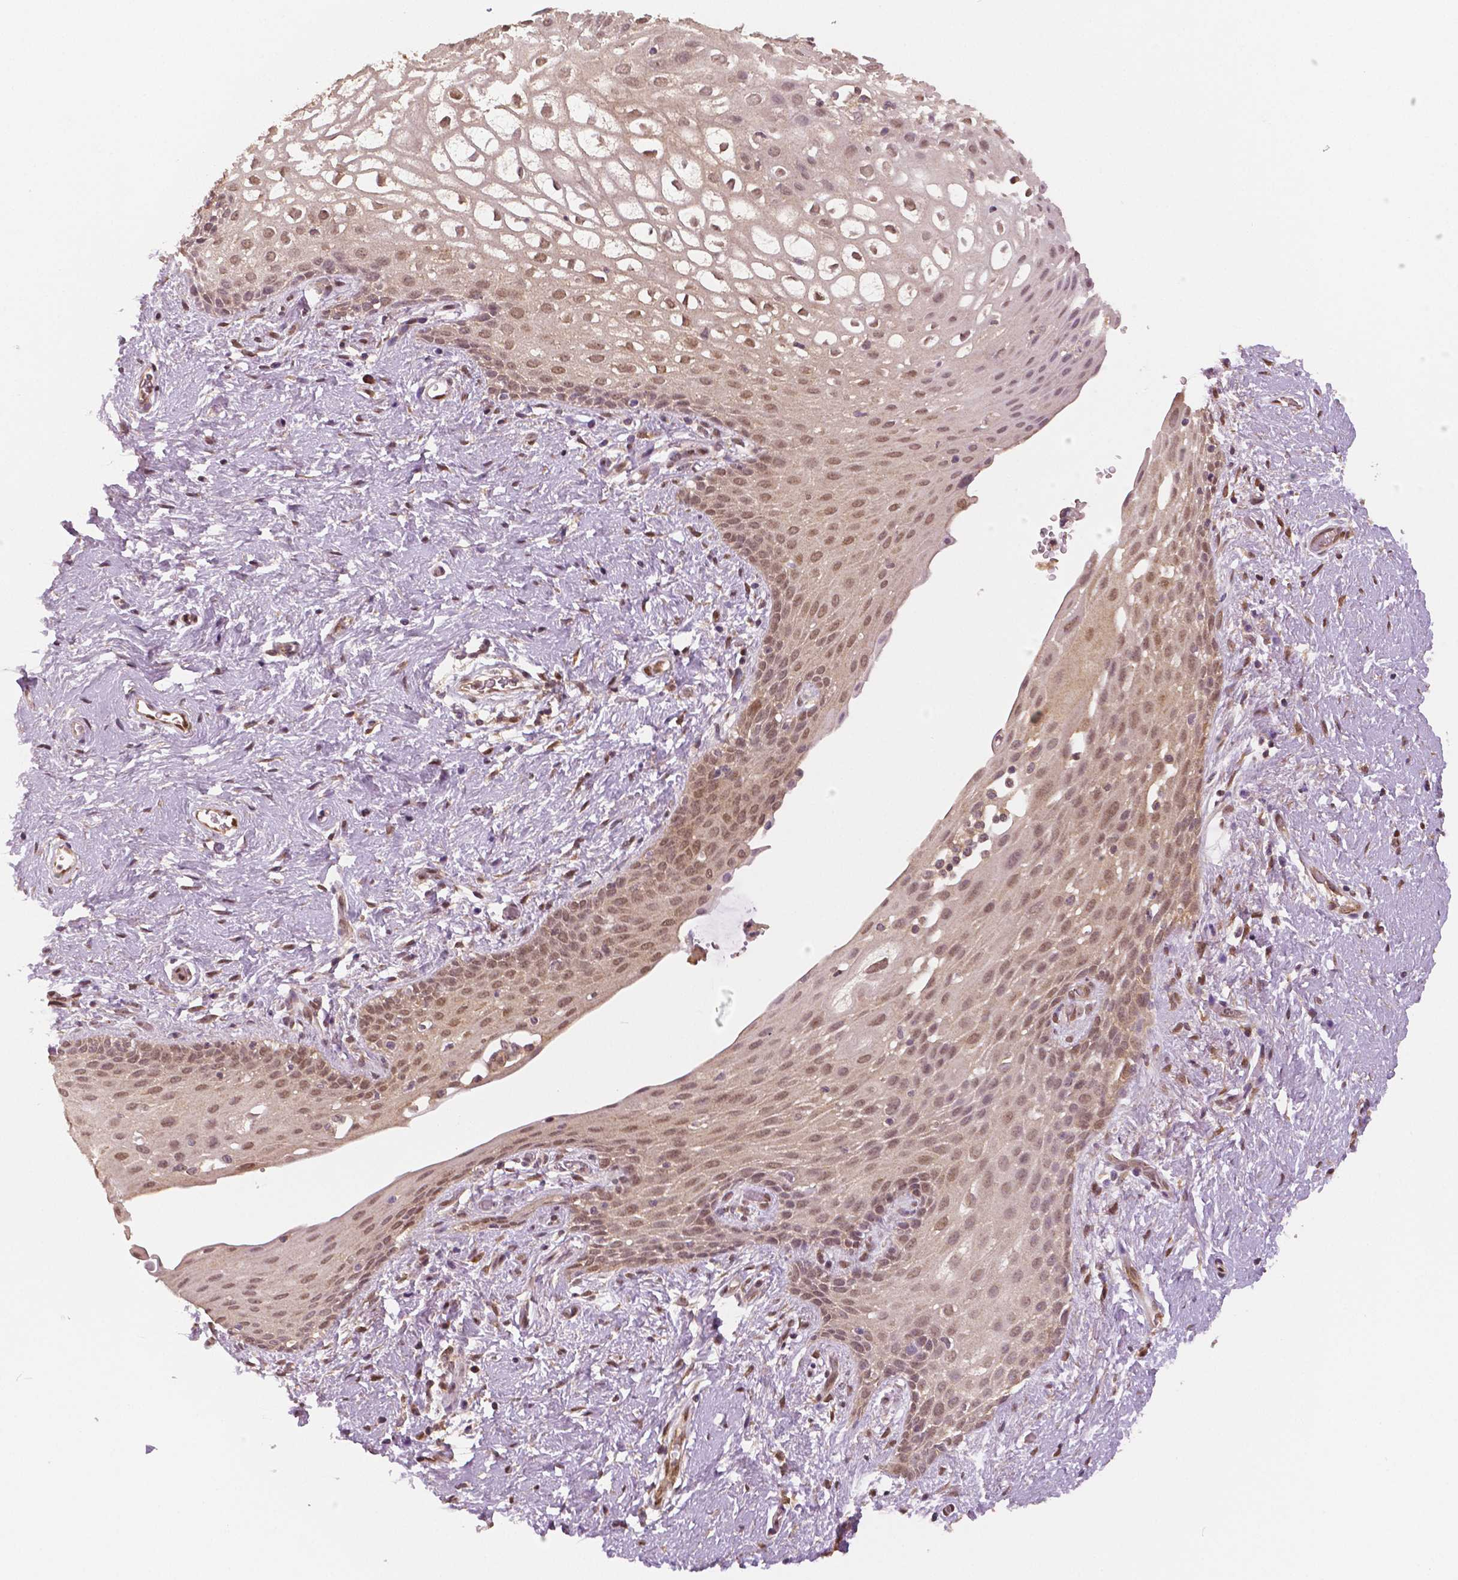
{"staining": {"intensity": "moderate", "quantity": ">75%", "location": "cytoplasmic/membranous,nuclear"}, "tissue": "skin", "cell_type": "Epidermal cells", "image_type": "normal", "snomed": [{"axis": "morphology", "description": "Normal tissue, NOS"}, {"axis": "topography", "description": "Anal"}], "caption": "Unremarkable skin shows moderate cytoplasmic/membranous,nuclear expression in about >75% of epidermal cells.", "gene": "STAT3", "patient": {"sex": "female", "age": 46}}